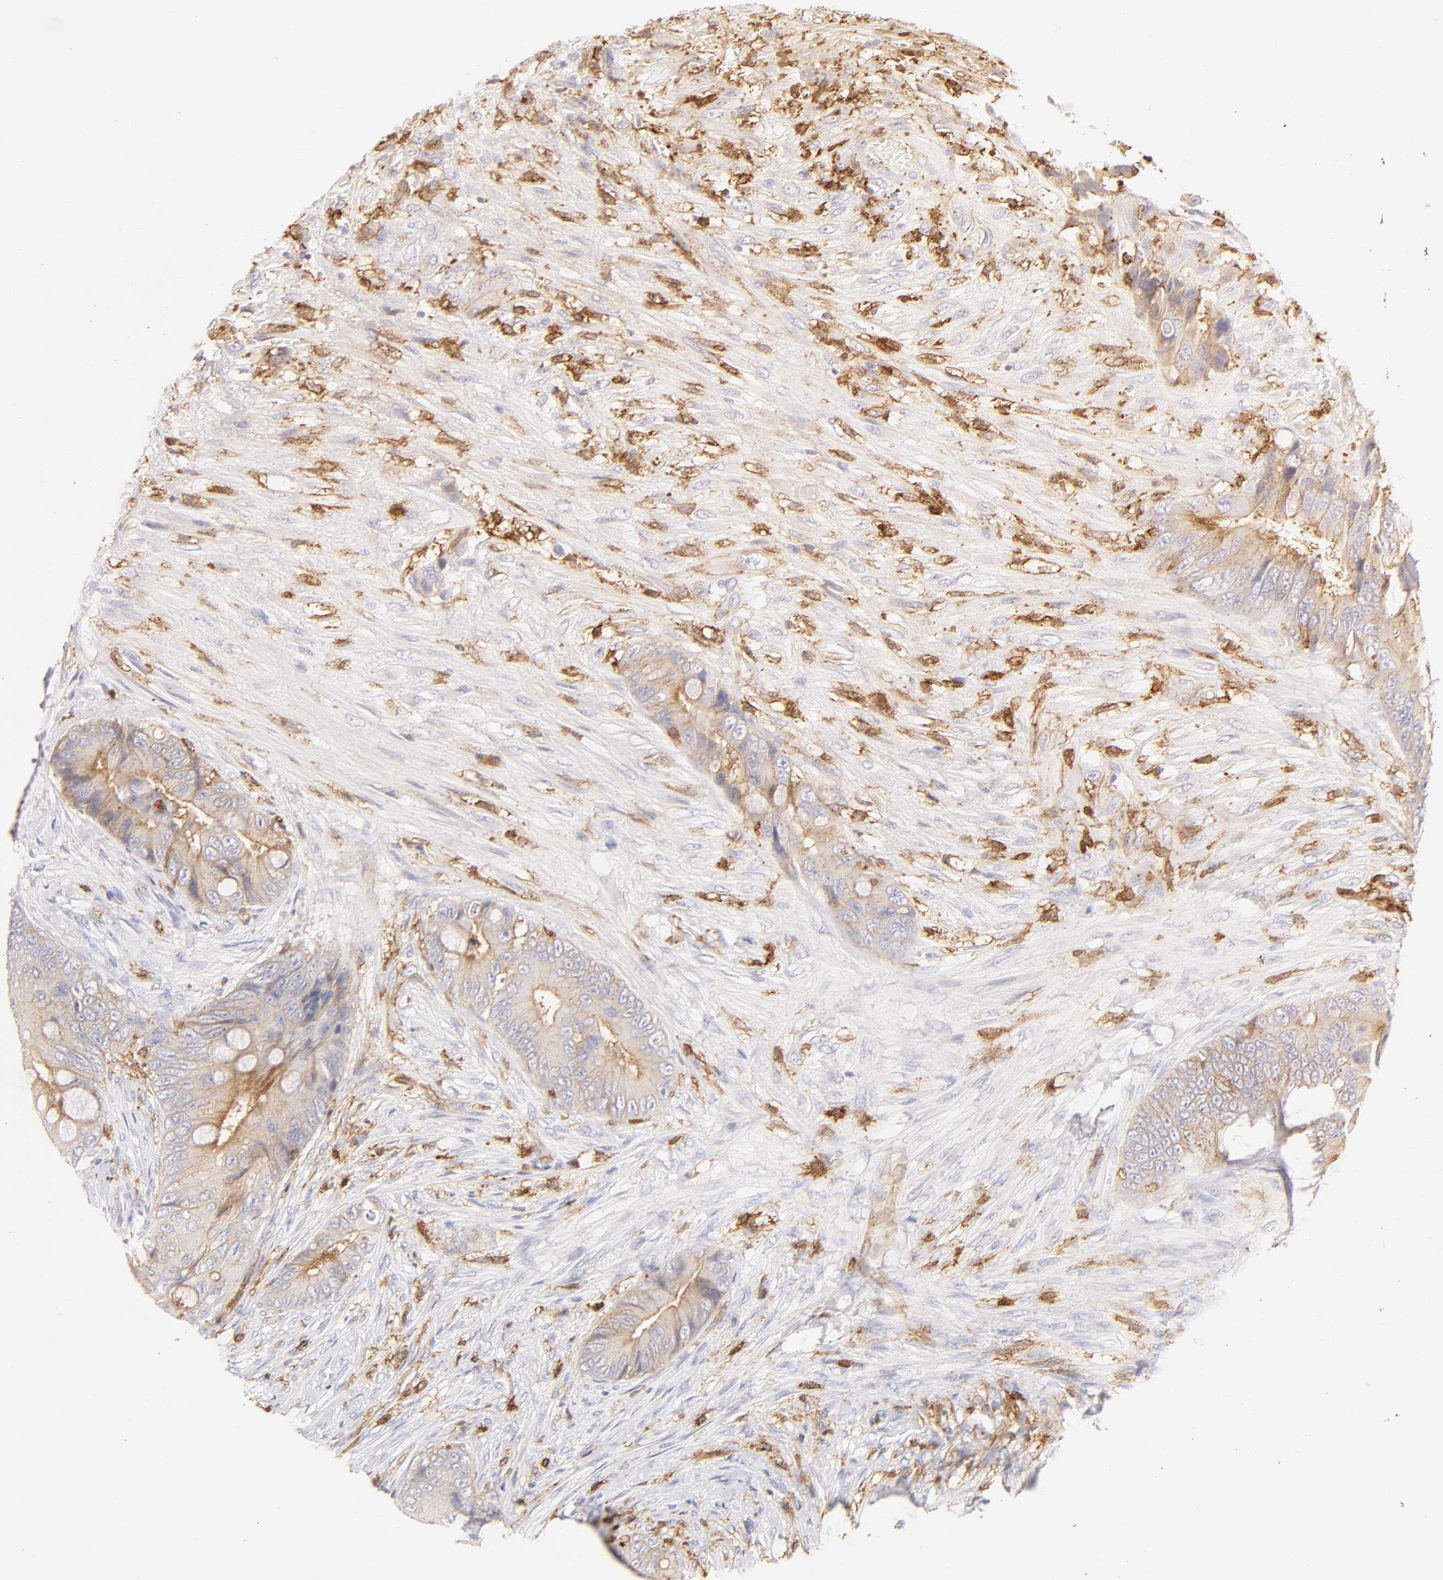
{"staining": {"intensity": "negative", "quantity": "none", "location": "none"}, "tissue": "colorectal cancer", "cell_type": "Tumor cells", "image_type": "cancer", "snomed": [{"axis": "morphology", "description": "Adenocarcinoma, NOS"}, {"axis": "topography", "description": "Rectum"}], "caption": "Tumor cells show no significant positivity in colorectal cancer (adenocarcinoma). (DAB (3,3'-diaminobenzidine) immunohistochemistry (IHC), high magnification).", "gene": "LYN", "patient": {"sex": "female", "age": 77}}